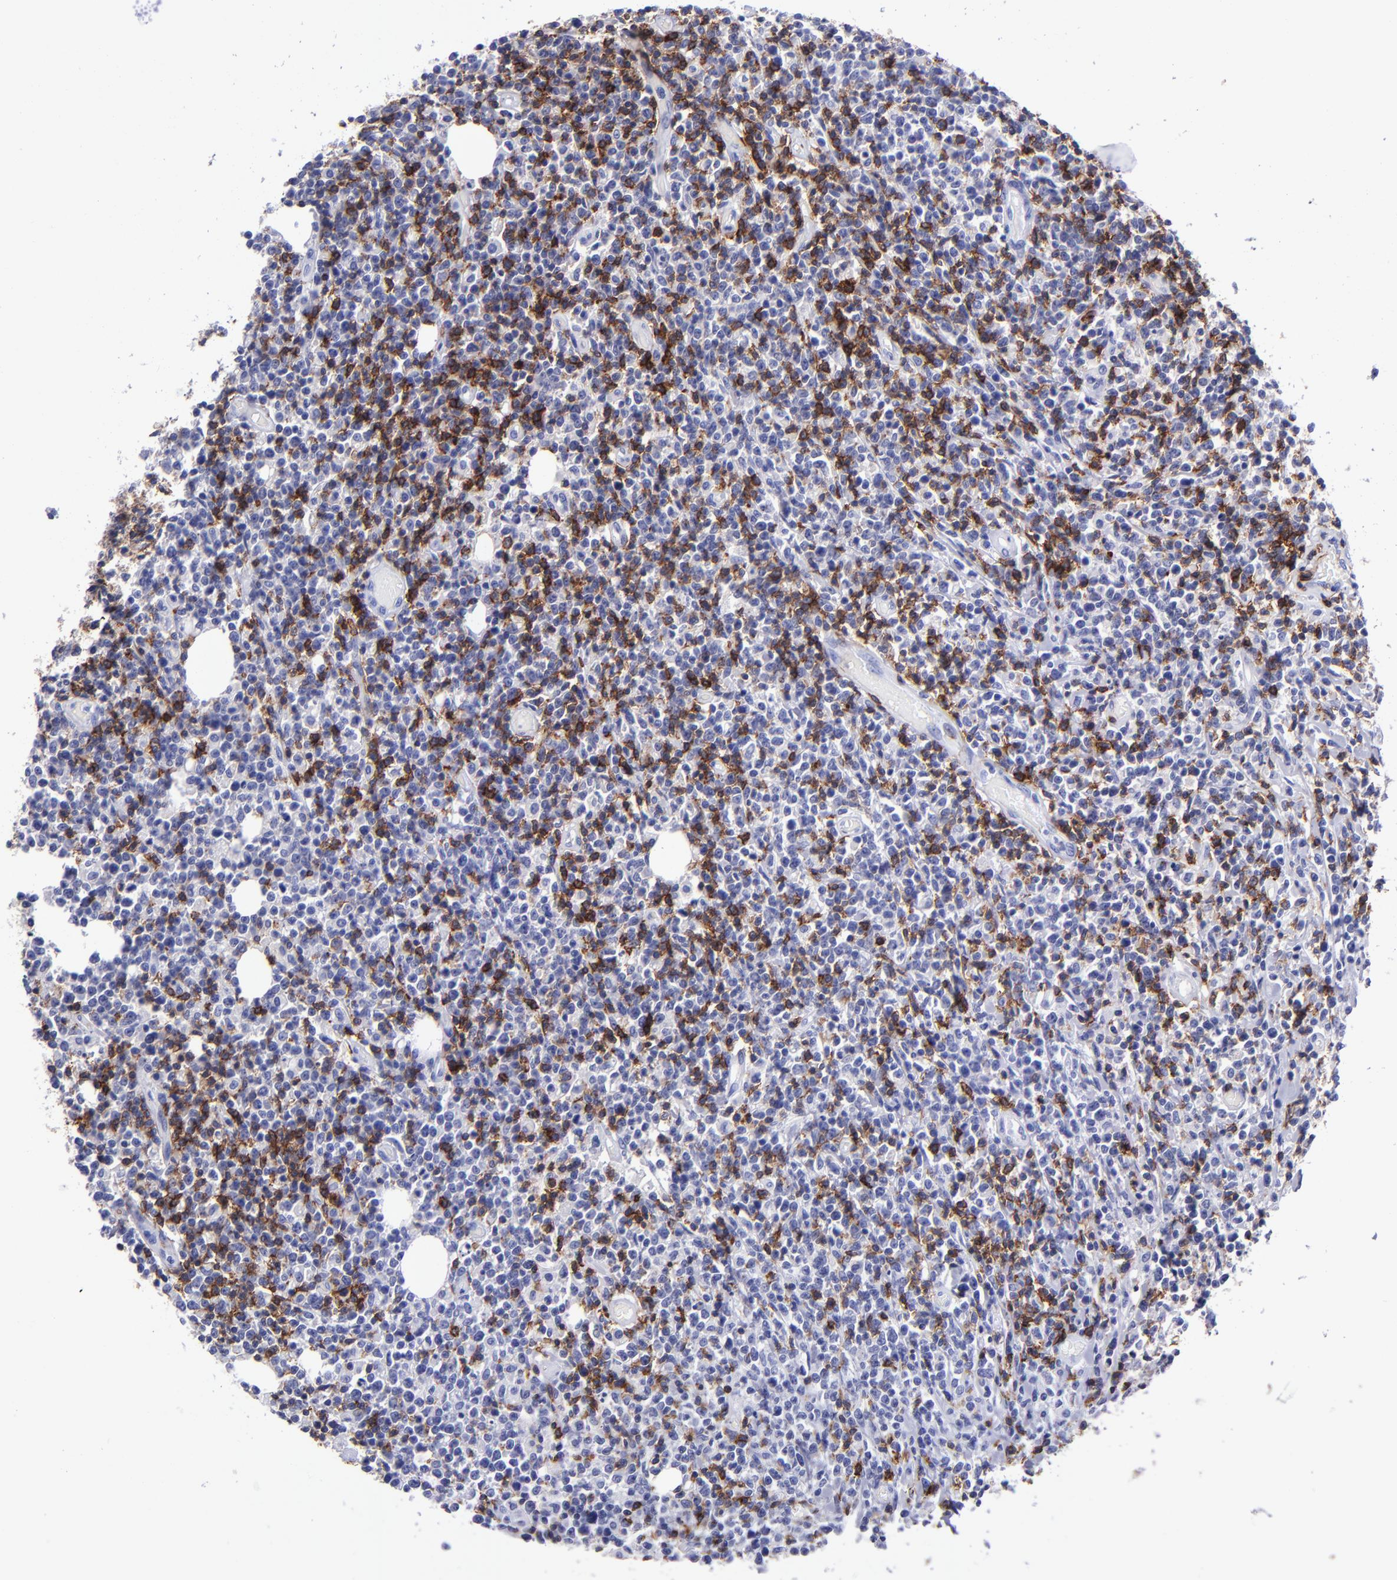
{"staining": {"intensity": "moderate", "quantity": "<25%", "location": "cytoplasmic/membranous"}, "tissue": "lymphoma", "cell_type": "Tumor cells", "image_type": "cancer", "snomed": [{"axis": "morphology", "description": "Malignant lymphoma, non-Hodgkin's type, High grade"}, {"axis": "topography", "description": "Colon"}], "caption": "Moderate cytoplasmic/membranous protein staining is appreciated in about <25% of tumor cells in high-grade malignant lymphoma, non-Hodgkin's type. The protein of interest is shown in brown color, while the nuclei are stained blue.", "gene": "CD6", "patient": {"sex": "male", "age": 82}}